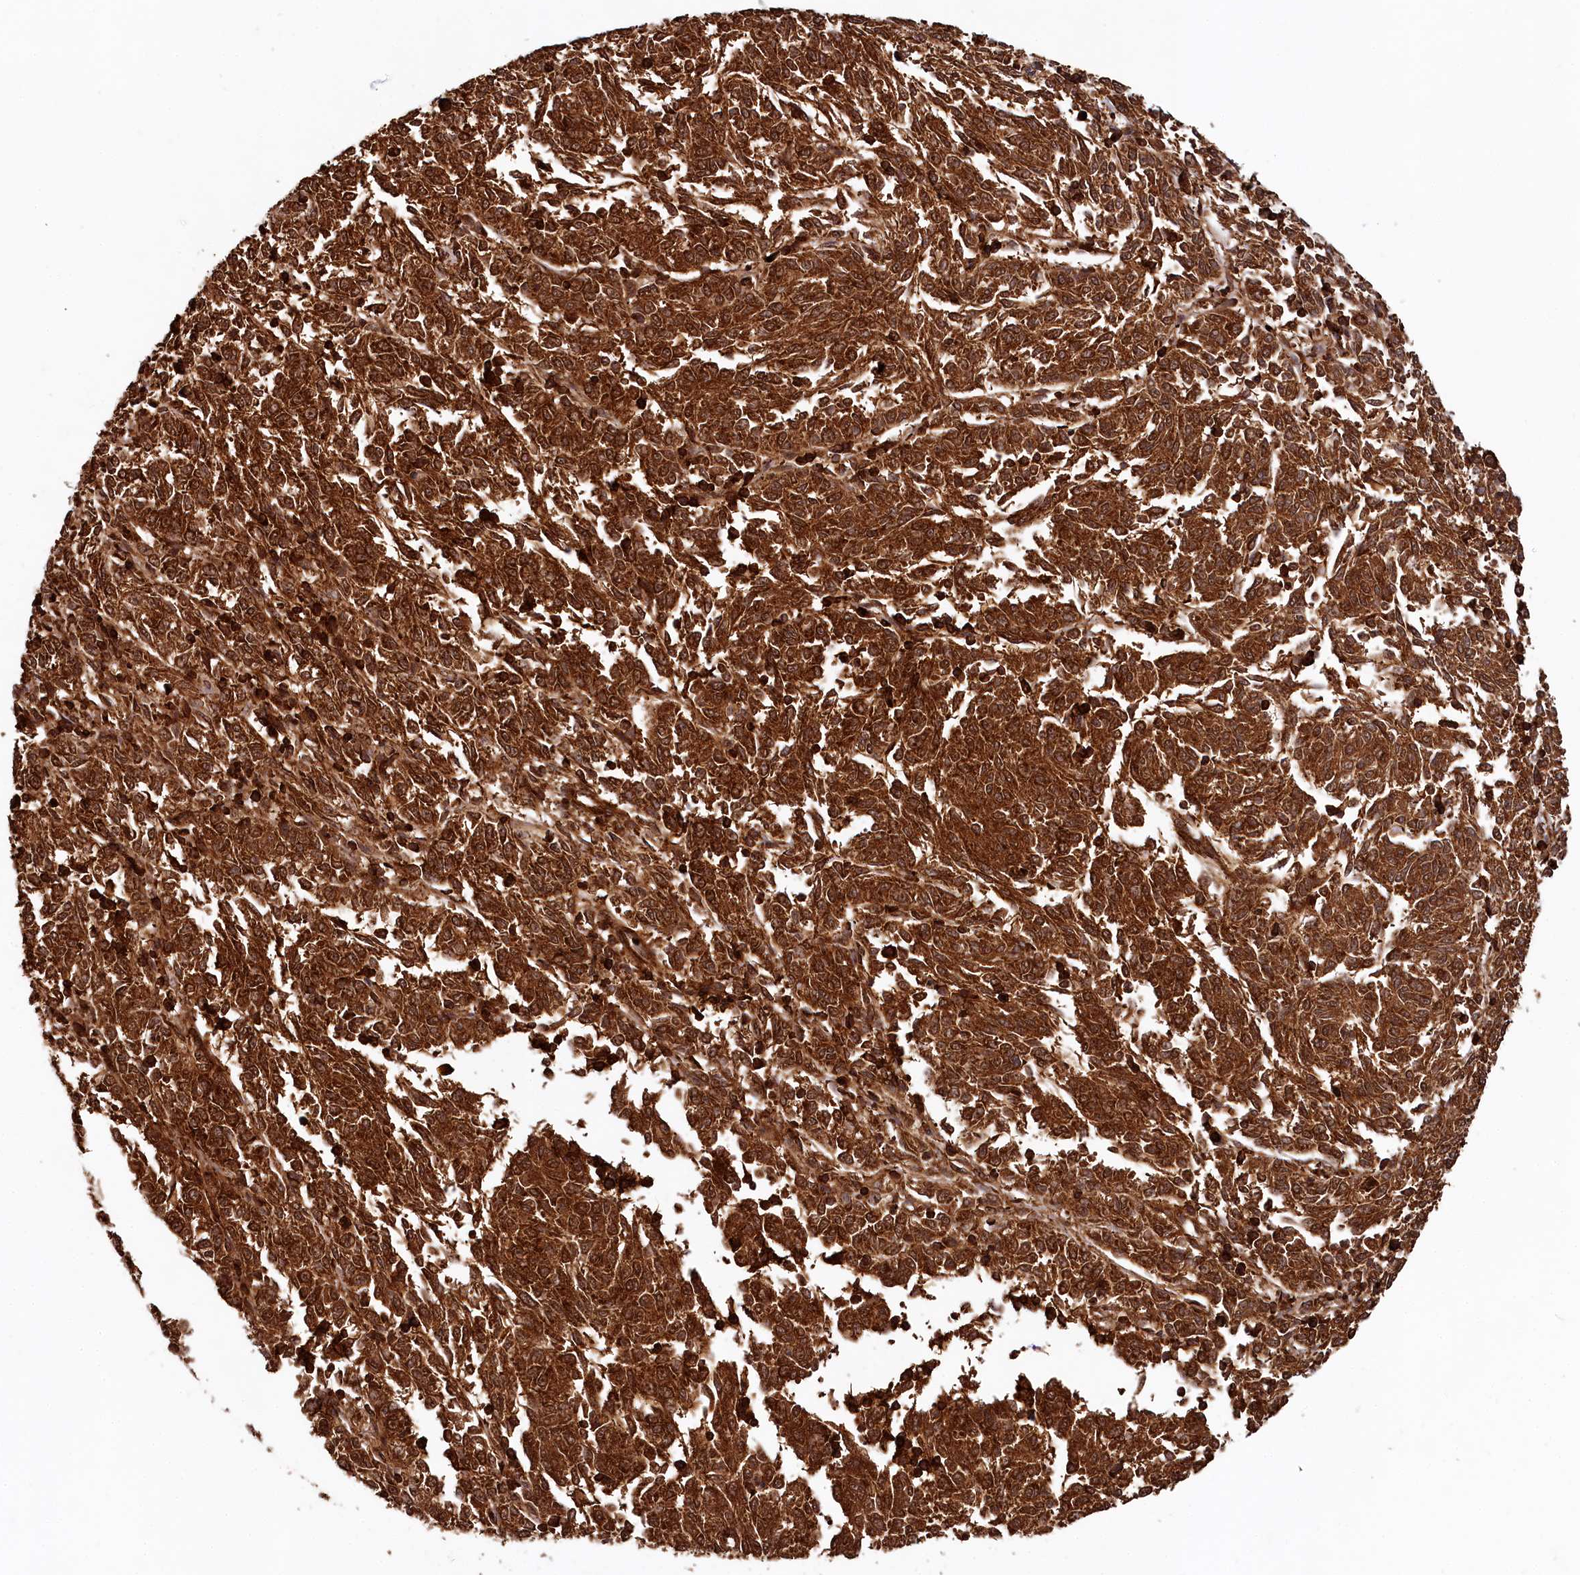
{"staining": {"intensity": "strong", "quantity": ">75%", "location": "cytoplasmic/membranous,nuclear"}, "tissue": "melanoma", "cell_type": "Tumor cells", "image_type": "cancer", "snomed": [{"axis": "morphology", "description": "Malignant melanoma, NOS"}, {"axis": "topography", "description": "Skin"}], "caption": "A photomicrograph showing strong cytoplasmic/membranous and nuclear staining in about >75% of tumor cells in malignant melanoma, as visualized by brown immunohistochemical staining.", "gene": "STUB1", "patient": {"sex": "female", "age": 72}}